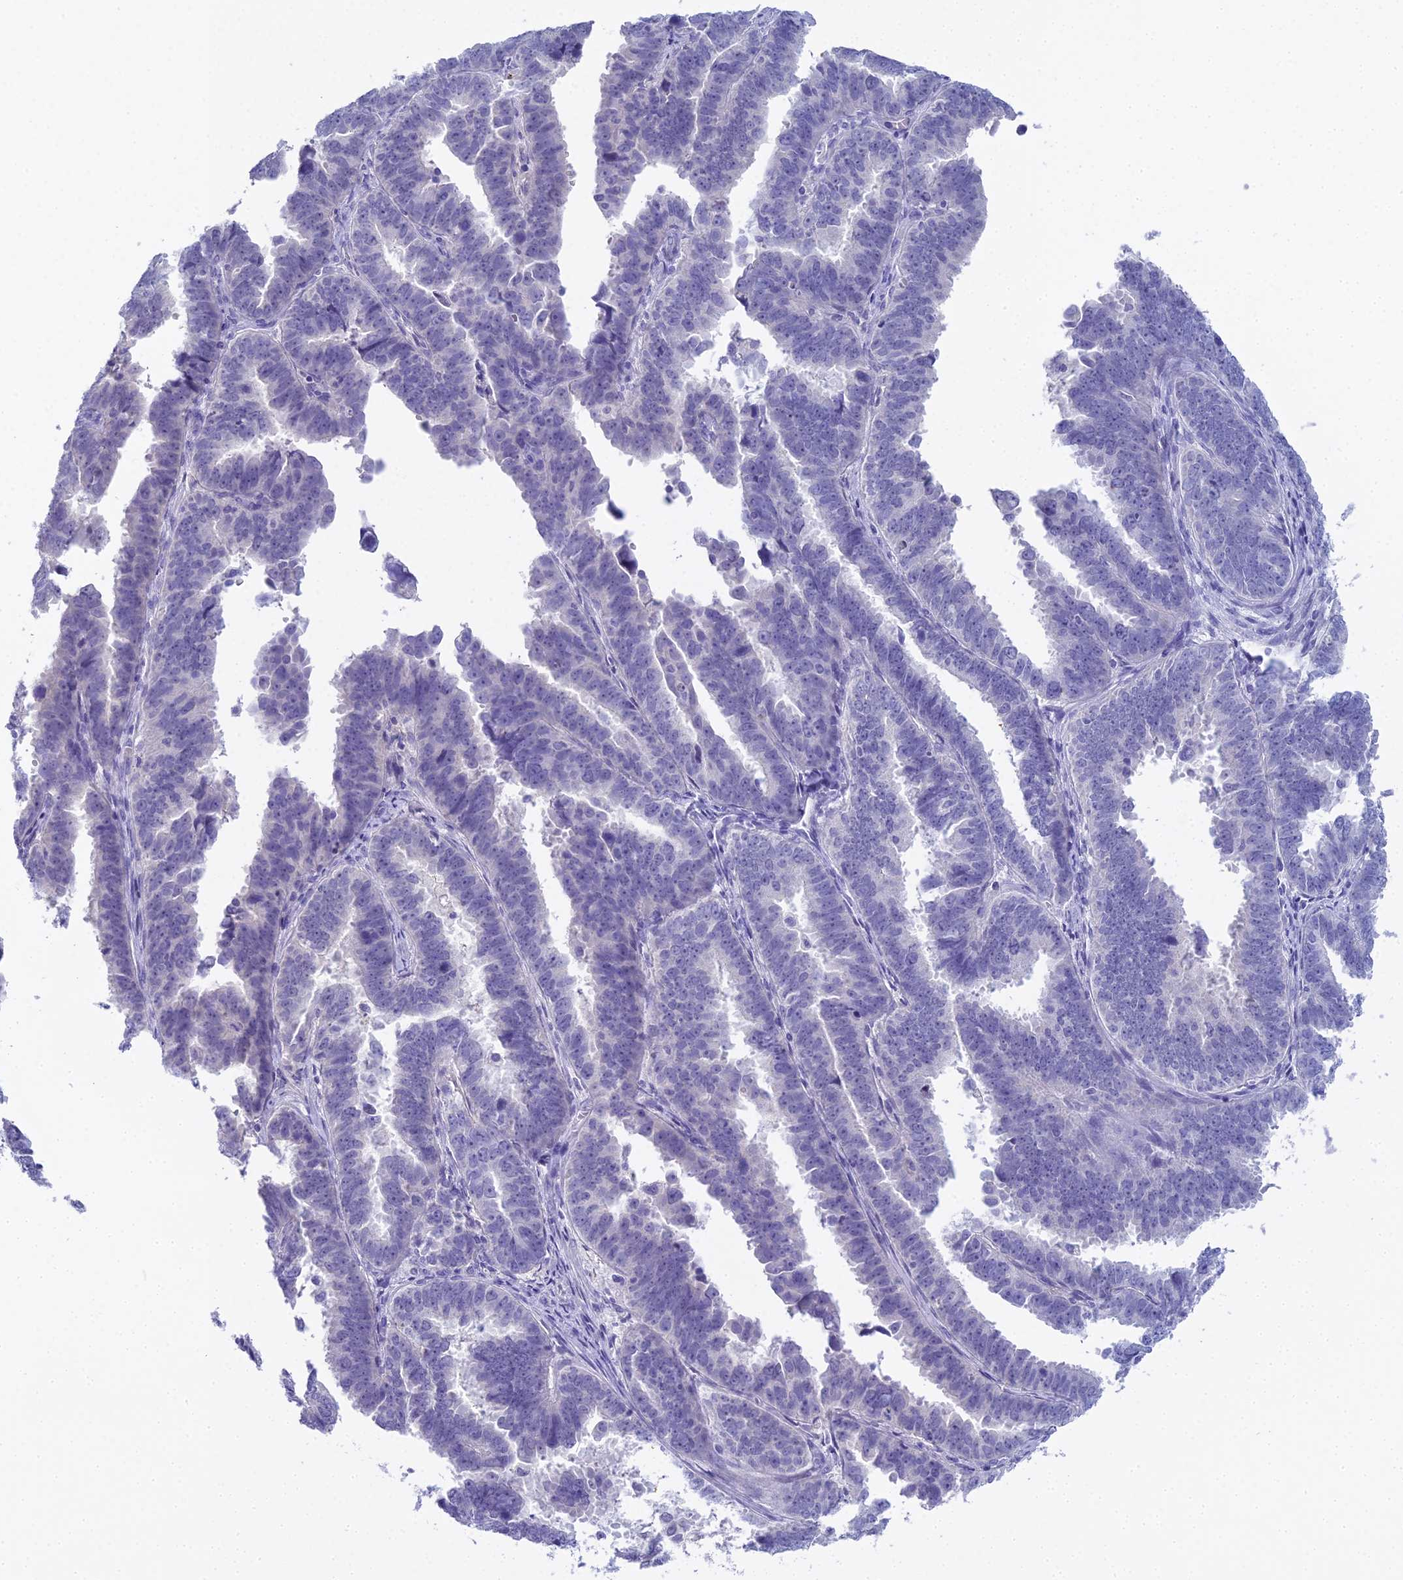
{"staining": {"intensity": "negative", "quantity": "none", "location": "none"}, "tissue": "endometrial cancer", "cell_type": "Tumor cells", "image_type": "cancer", "snomed": [{"axis": "morphology", "description": "Adenocarcinoma, NOS"}, {"axis": "topography", "description": "Endometrium"}], "caption": "The immunohistochemistry (IHC) image has no significant staining in tumor cells of endometrial cancer (adenocarcinoma) tissue.", "gene": "UNC80", "patient": {"sex": "female", "age": 75}}